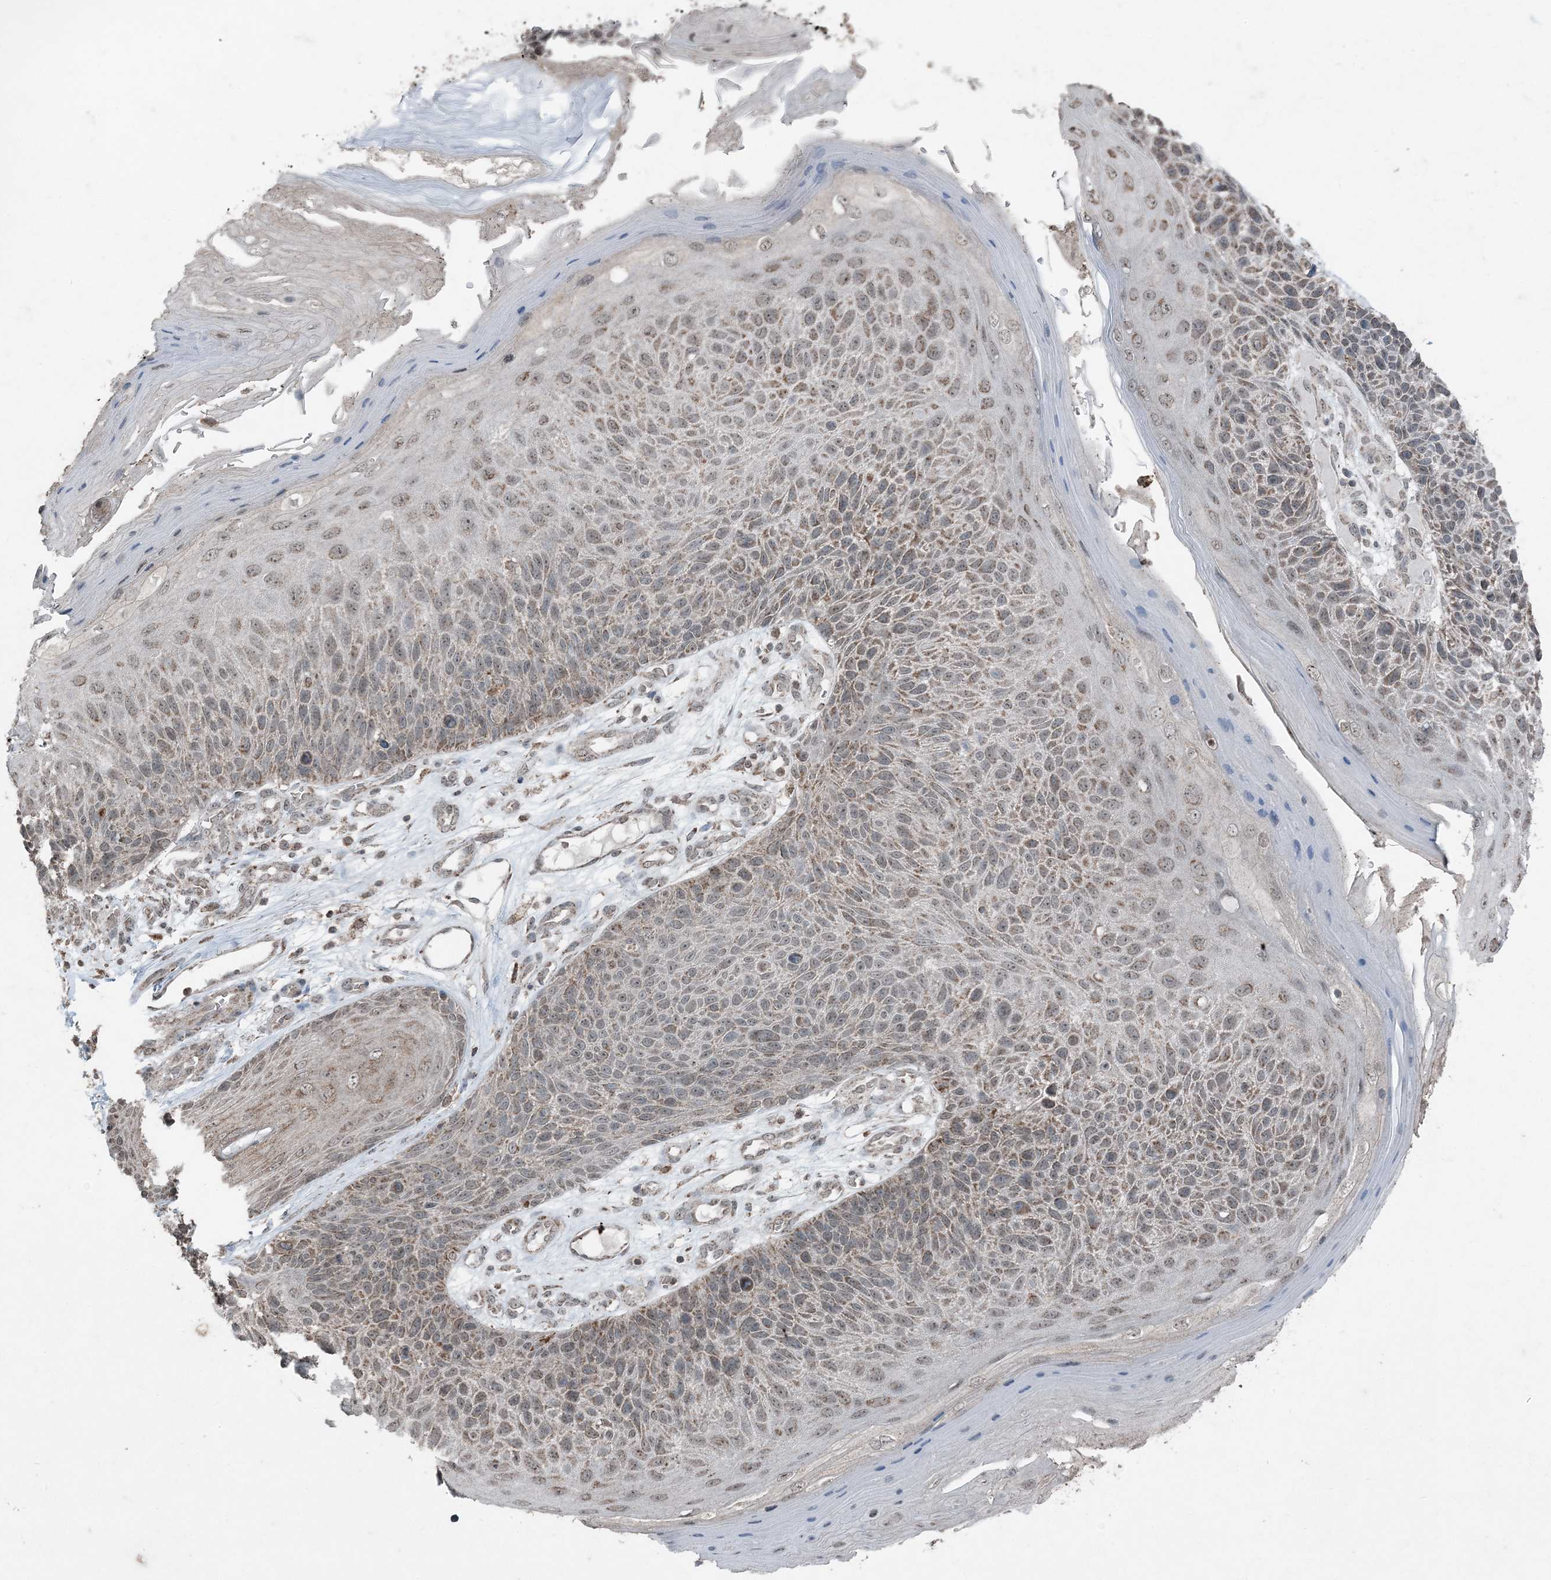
{"staining": {"intensity": "weak", "quantity": ">75%", "location": "cytoplasmic/membranous,nuclear"}, "tissue": "skin cancer", "cell_type": "Tumor cells", "image_type": "cancer", "snomed": [{"axis": "morphology", "description": "Squamous cell carcinoma, NOS"}, {"axis": "topography", "description": "Skin"}], "caption": "Skin squamous cell carcinoma stained with IHC exhibits weak cytoplasmic/membranous and nuclear staining in approximately >75% of tumor cells.", "gene": "GNL1", "patient": {"sex": "female", "age": 88}}